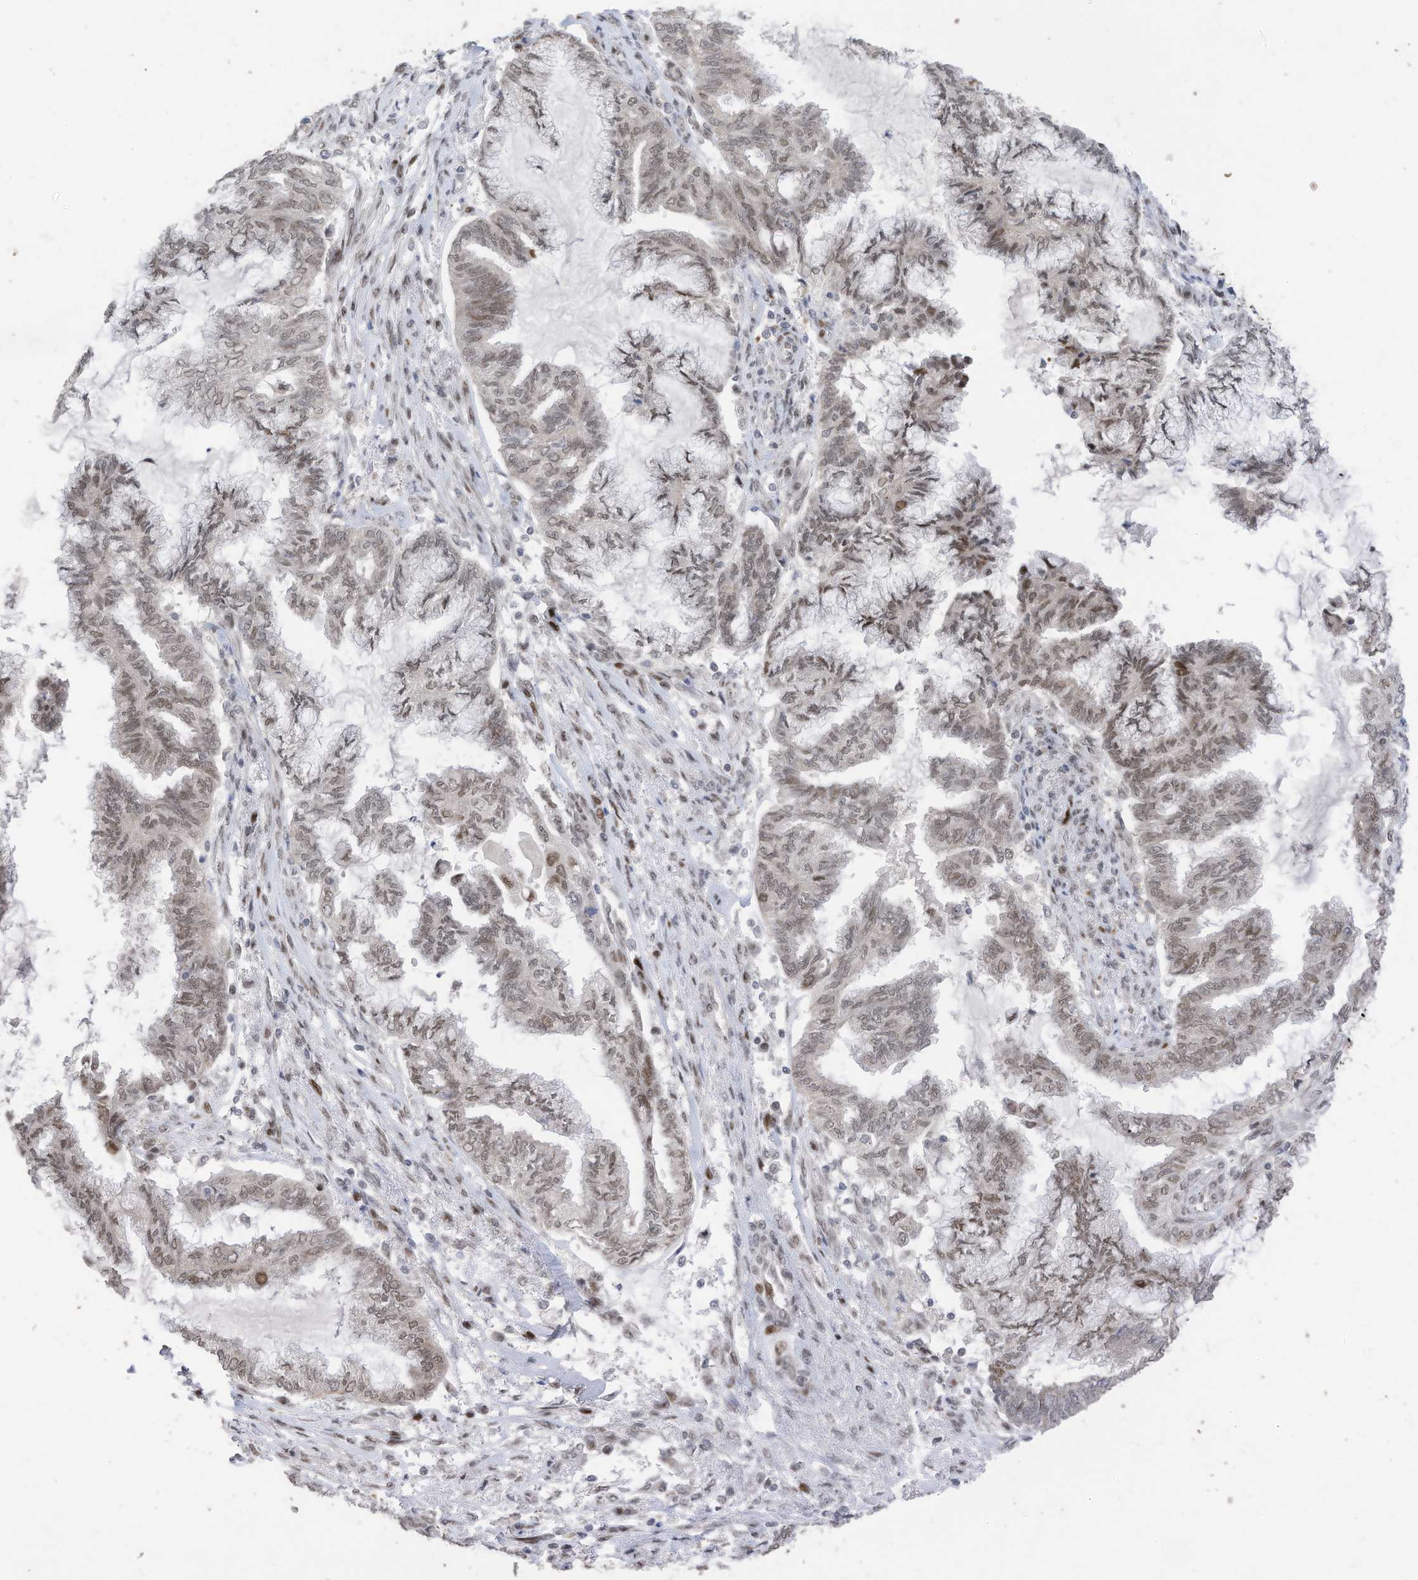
{"staining": {"intensity": "weak", "quantity": ">75%", "location": "nuclear"}, "tissue": "endometrial cancer", "cell_type": "Tumor cells", "image_type": "cancer", "snomed": [{"axis": "morphology", "description": "Adenocarcinoma, NOS"}, {"axis": "topography", "description": "Endometrium"}], "caption": "A brown stain highlights weak nuclear staining of a protein in adenocarcinoma (endometrial) tumor cells.", "gene": "RABL3", "patient": {"sex": "female", "age": 86}}